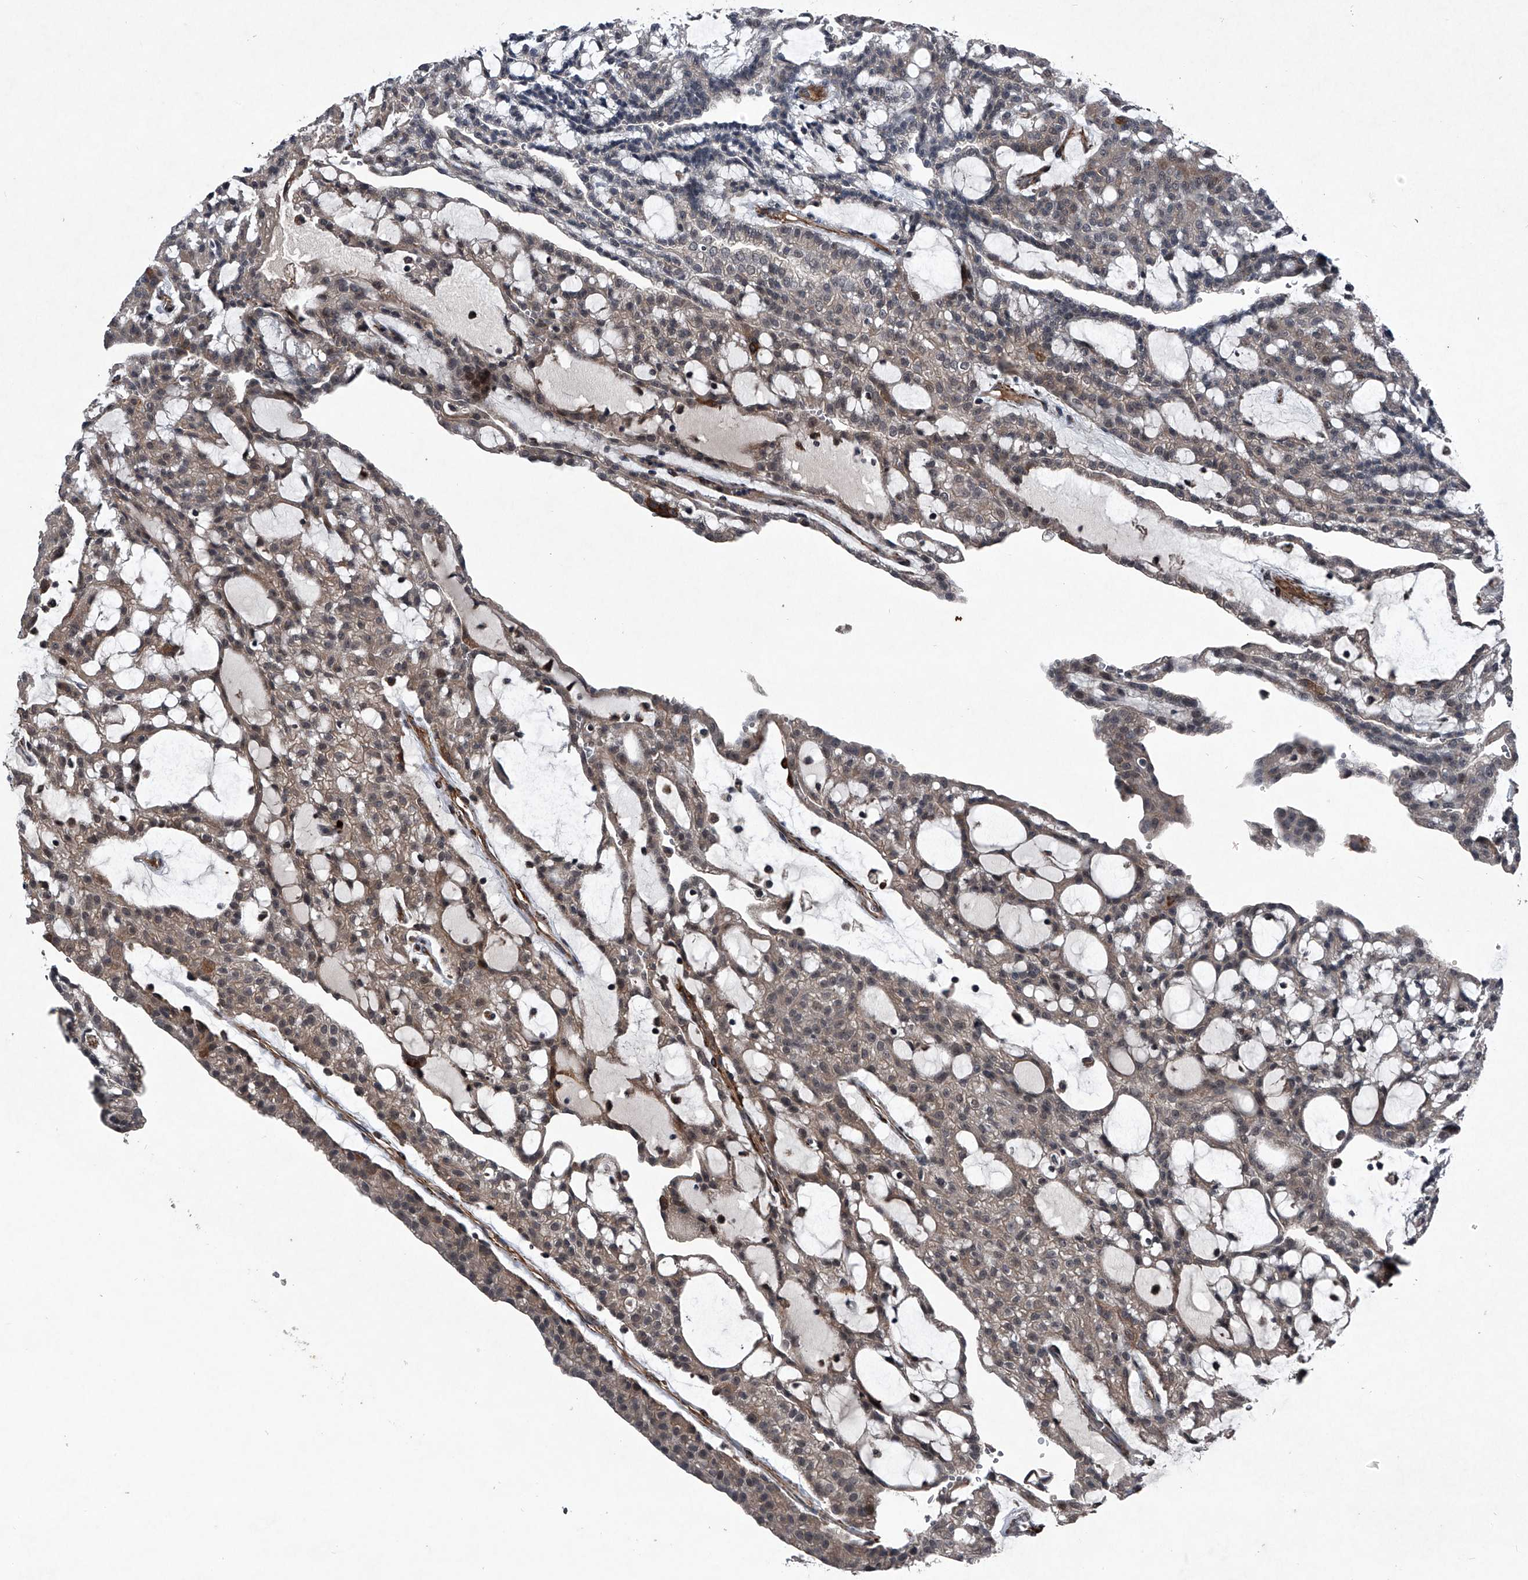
{"staining": {"intensity": "weak", "quantity": "25%-75%", "location": "cytoplasmic/membranous"}, "tissue": "renal cancer", "cell_type": "Tumor cells", "image_type": "cancer", "snomed": [{"axis": "morphology", "description": "Adenocarcinoma, NOS"}, {"axis": "topography", "description": "Kidney"}], "caption": "High-magnification brightfield microscopy of renal adenocarcinoma stained with DAB (brown) and counterstained with hematoxylin (blue). tumor cells exhibit weak cytoplasmic/membranous expression is present in about25%-75% of cells.", "gene": "MAPKAP1", "patient": {"sex": "male", "age": 63}}